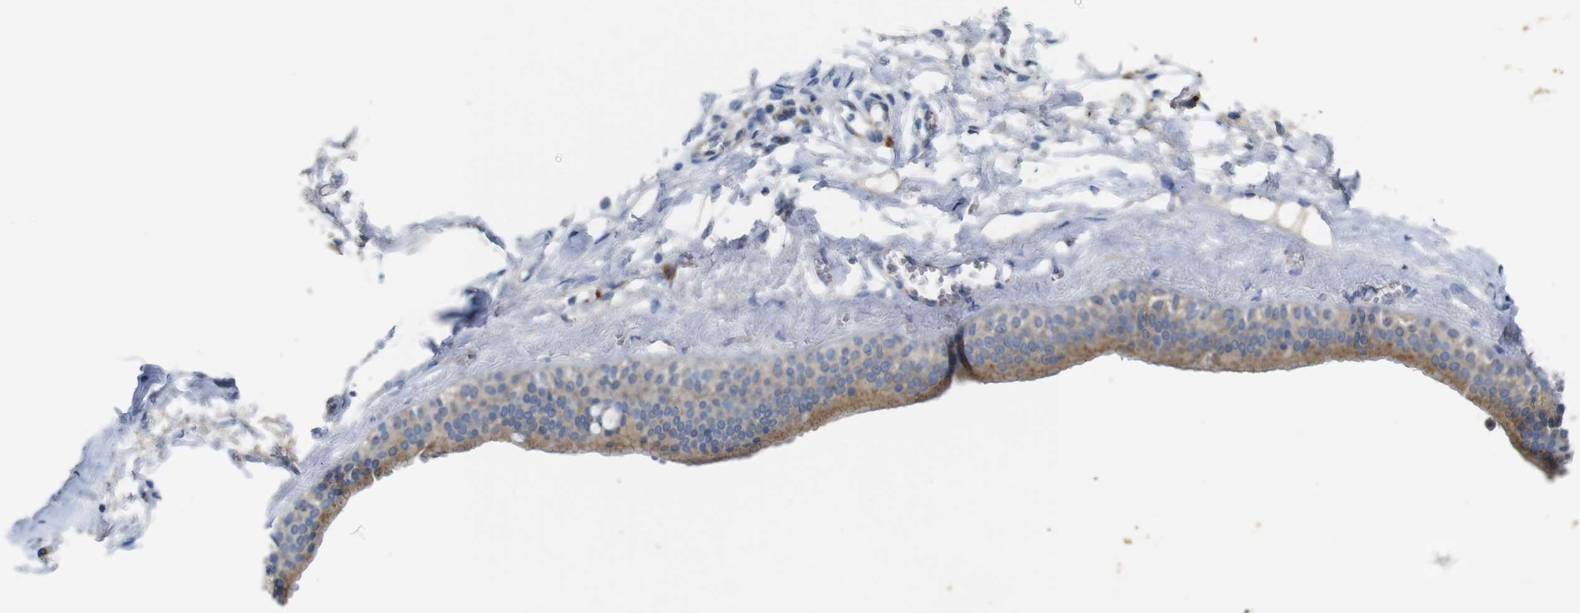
{"staining": {"intensity": "negative", "quantity": "none", "location": "none"}, "tissue": "adipose tissue", "cell_type": "Adipocytes", "image_type": "normal", "snomed": [{"axis": "morphology", "description": "Normal tissue, NOS"}, {"axis": "morphology", "description": "Inflammation, NOS"}, {"axis": "topography", "description": "Salivary gland"}, {"axis": "topography", "description": "Peripheral nerve tissue"}], "caption": "Adipocytes are negative for brown protein staining in unremarkable adipose tissue. The staining is performed using DAB (3,3'-diaminobenzidine) brown chromogen with nuclei counter-stained in using hematoxylin.", "gene": "NHLRC3", "patient": {"sex": "female", "age": 75}}